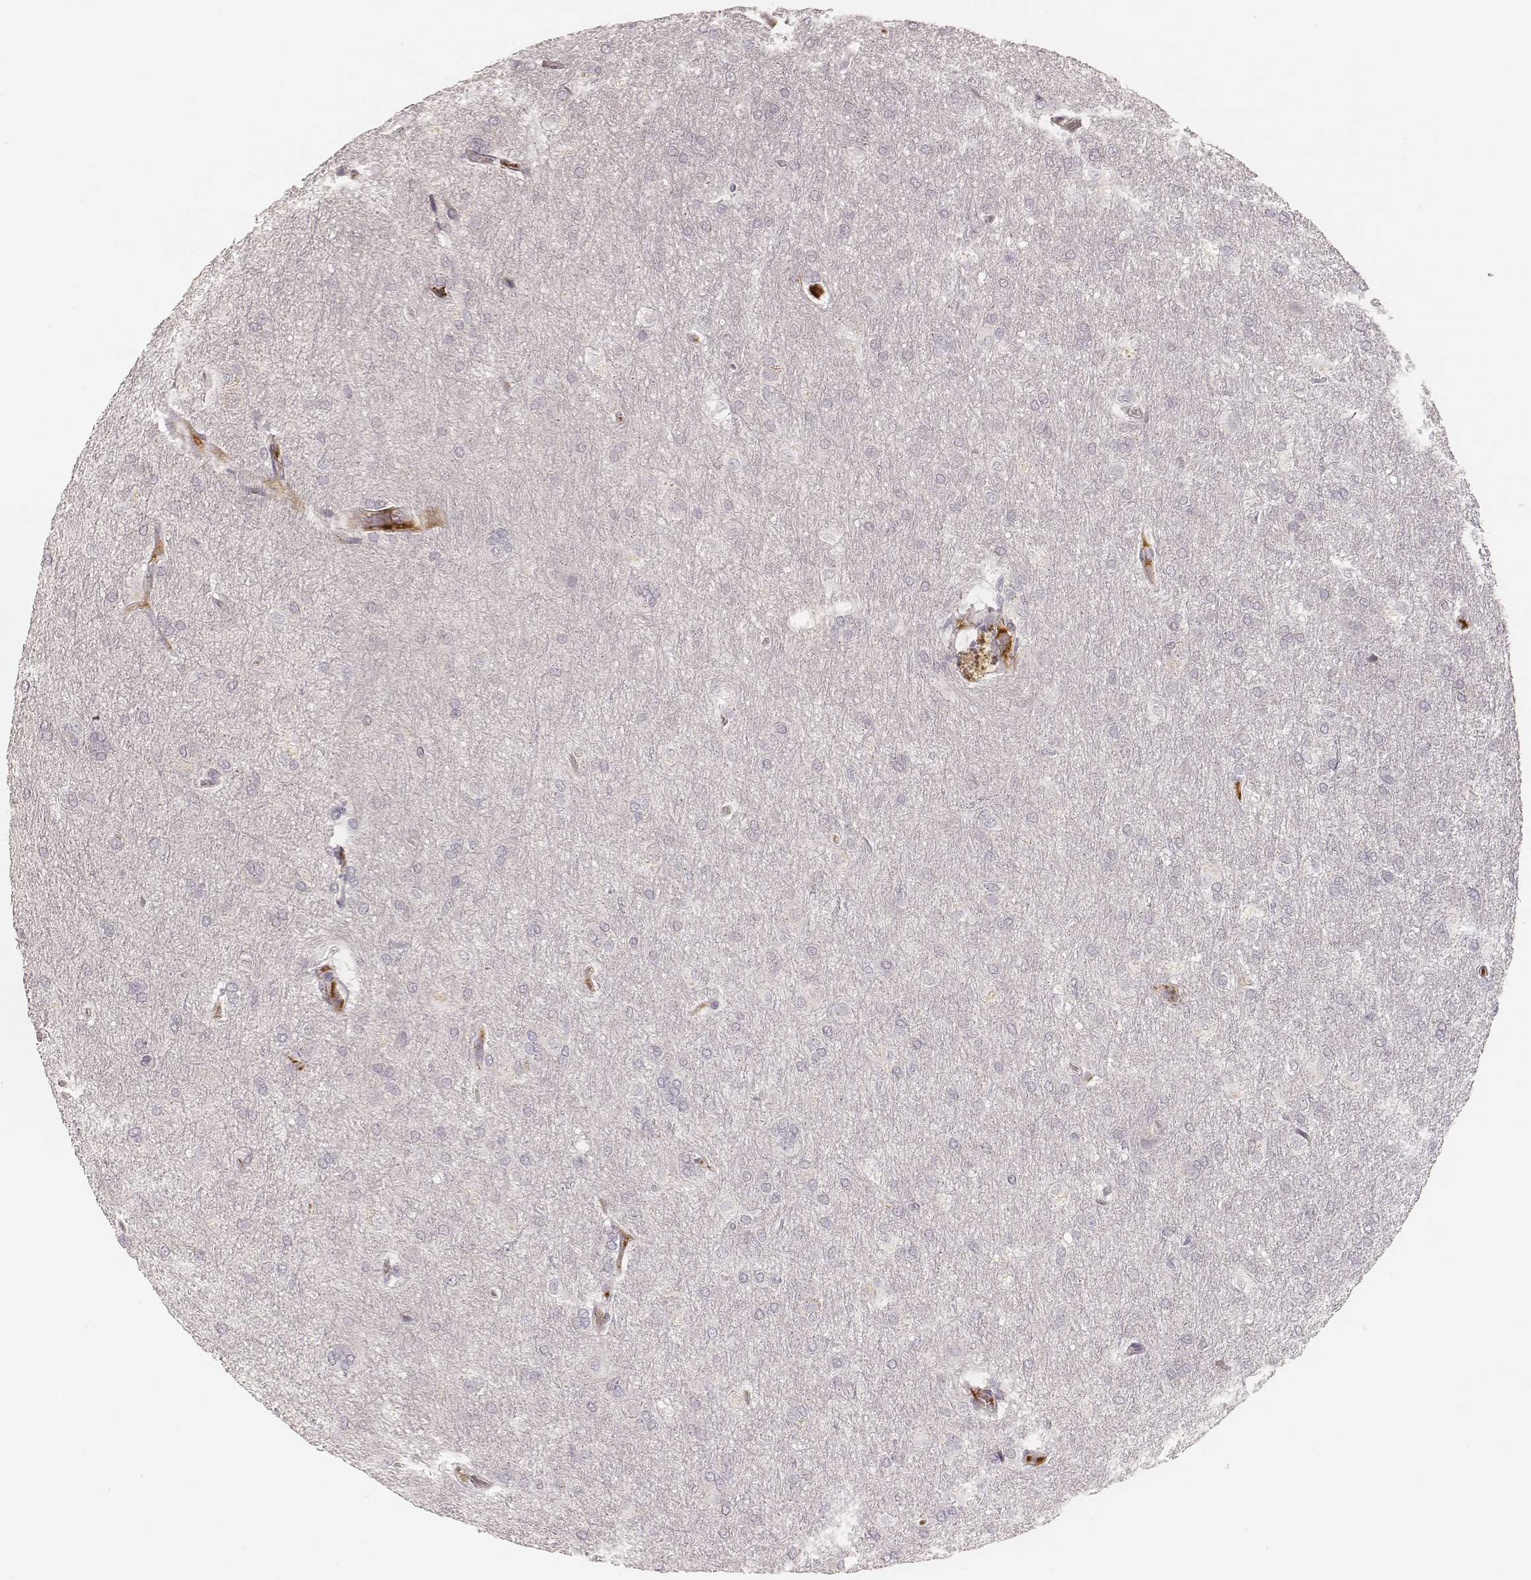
{"staining": {"intensity": "negative", "quantity": "none", "location": "none"}, "tissue": "glioma", "cell_type": "Tumor cells", "image_type": "cancer", "snomed": [{"axis": "morphology", "description": "Glioma, malignant, High grade"}, {"axis": "topography", "description": "Brain"}], "caption": "Immunohistochemical staining of malignant glioma (high-grade) displays no significant positivity in tumor cells.", "gene": "GORASP2", "patient": {"sex": "male", "age": 68}}